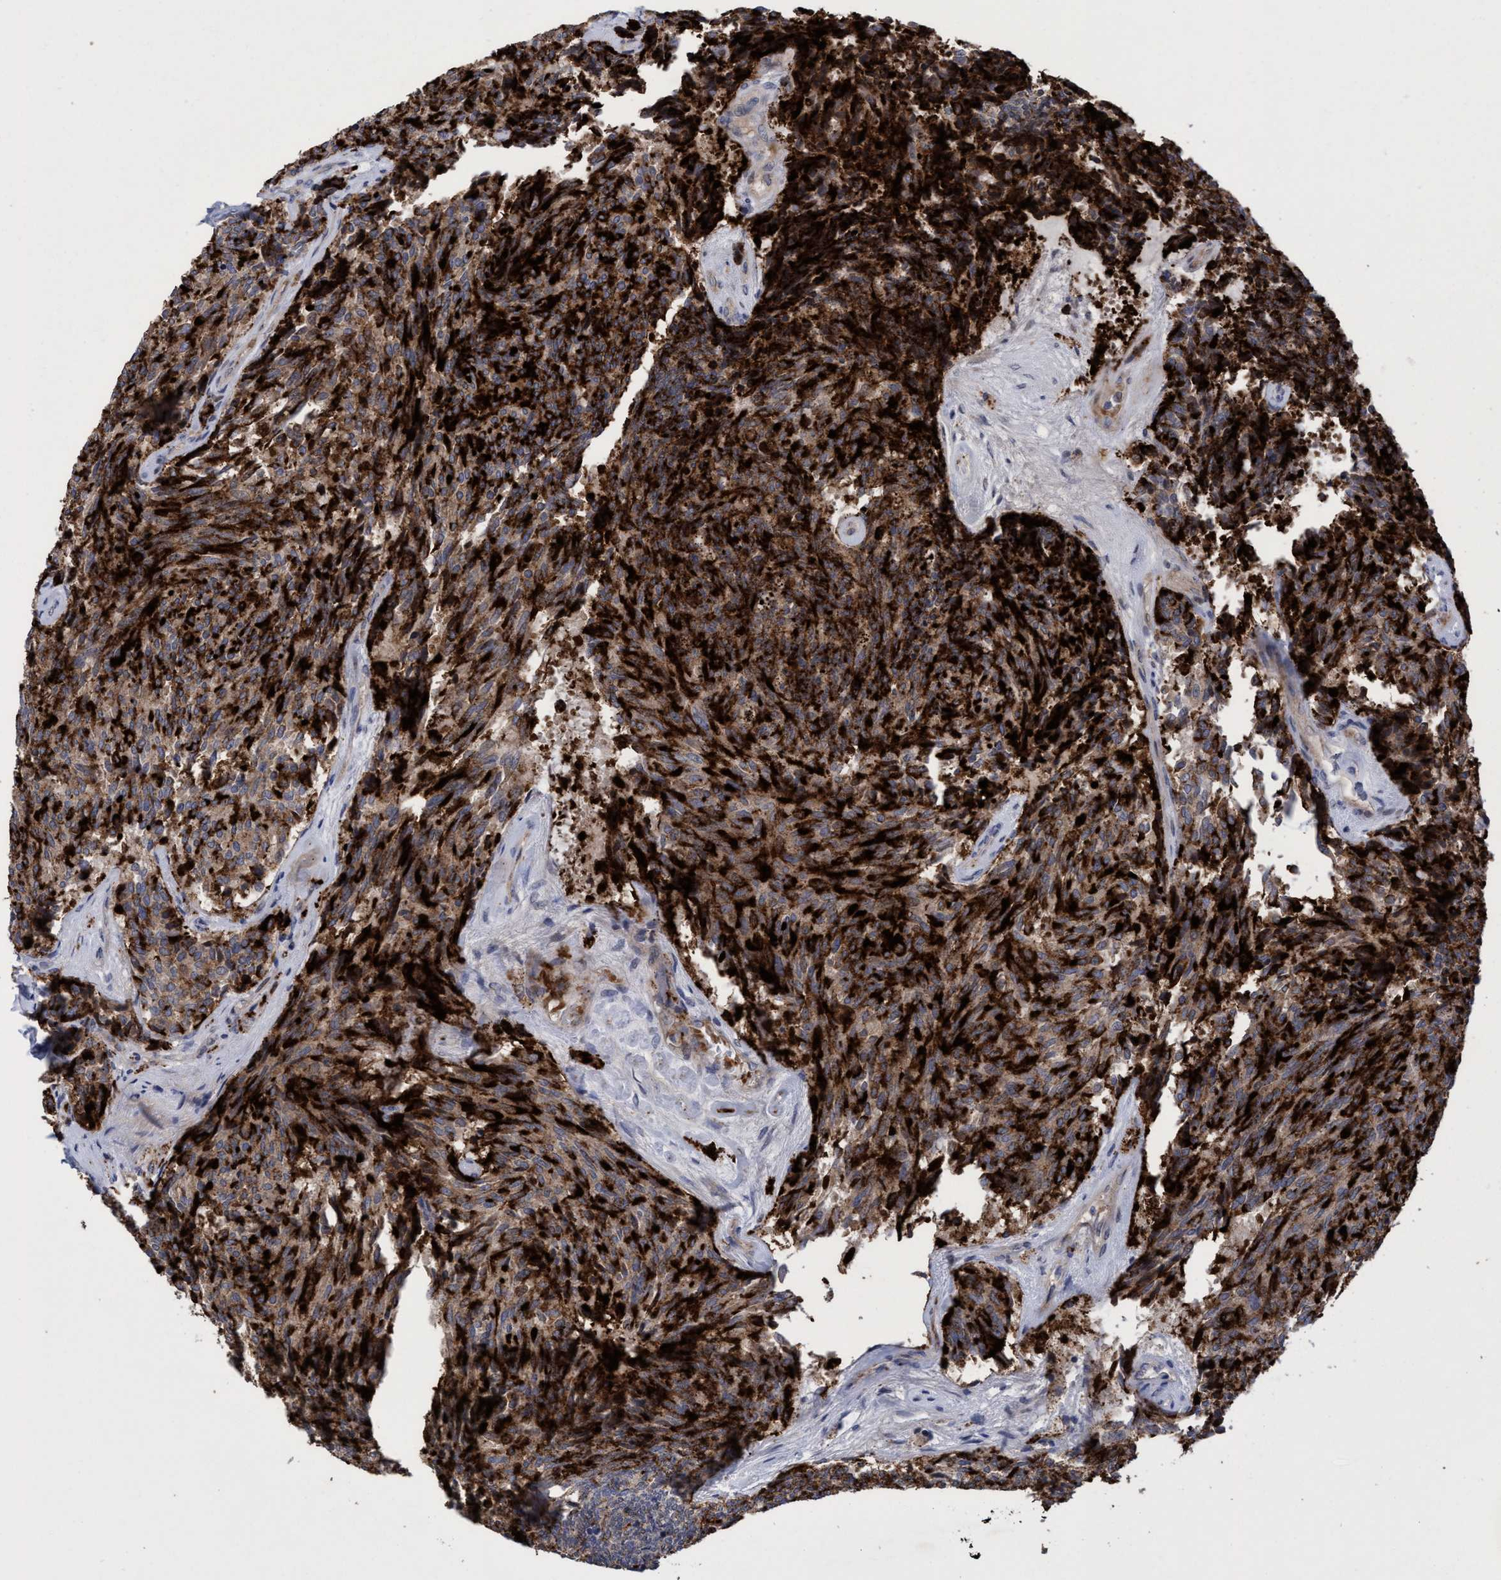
{"staining": {"intensity": "strong", "quantity": ">75%", "location": "cytoplasmic/membranous"}, "tissue": "carcinoid", "cell_type": "Tumor cells", "image_type": "cancer", "snomed": [{"axis": "morphology", "description": "Carcinoid, malignant, NOS"}, {"axis": "topography", "description": "Pancreas"}], "caption": "A high amount of strong cytoplasmic/membranous staining is present in approximately >75% of tumor cells in carcinoid (malignant) tissue.", "gene": "SEMA4D", "patient": {"sex": "female", "age": 54}}